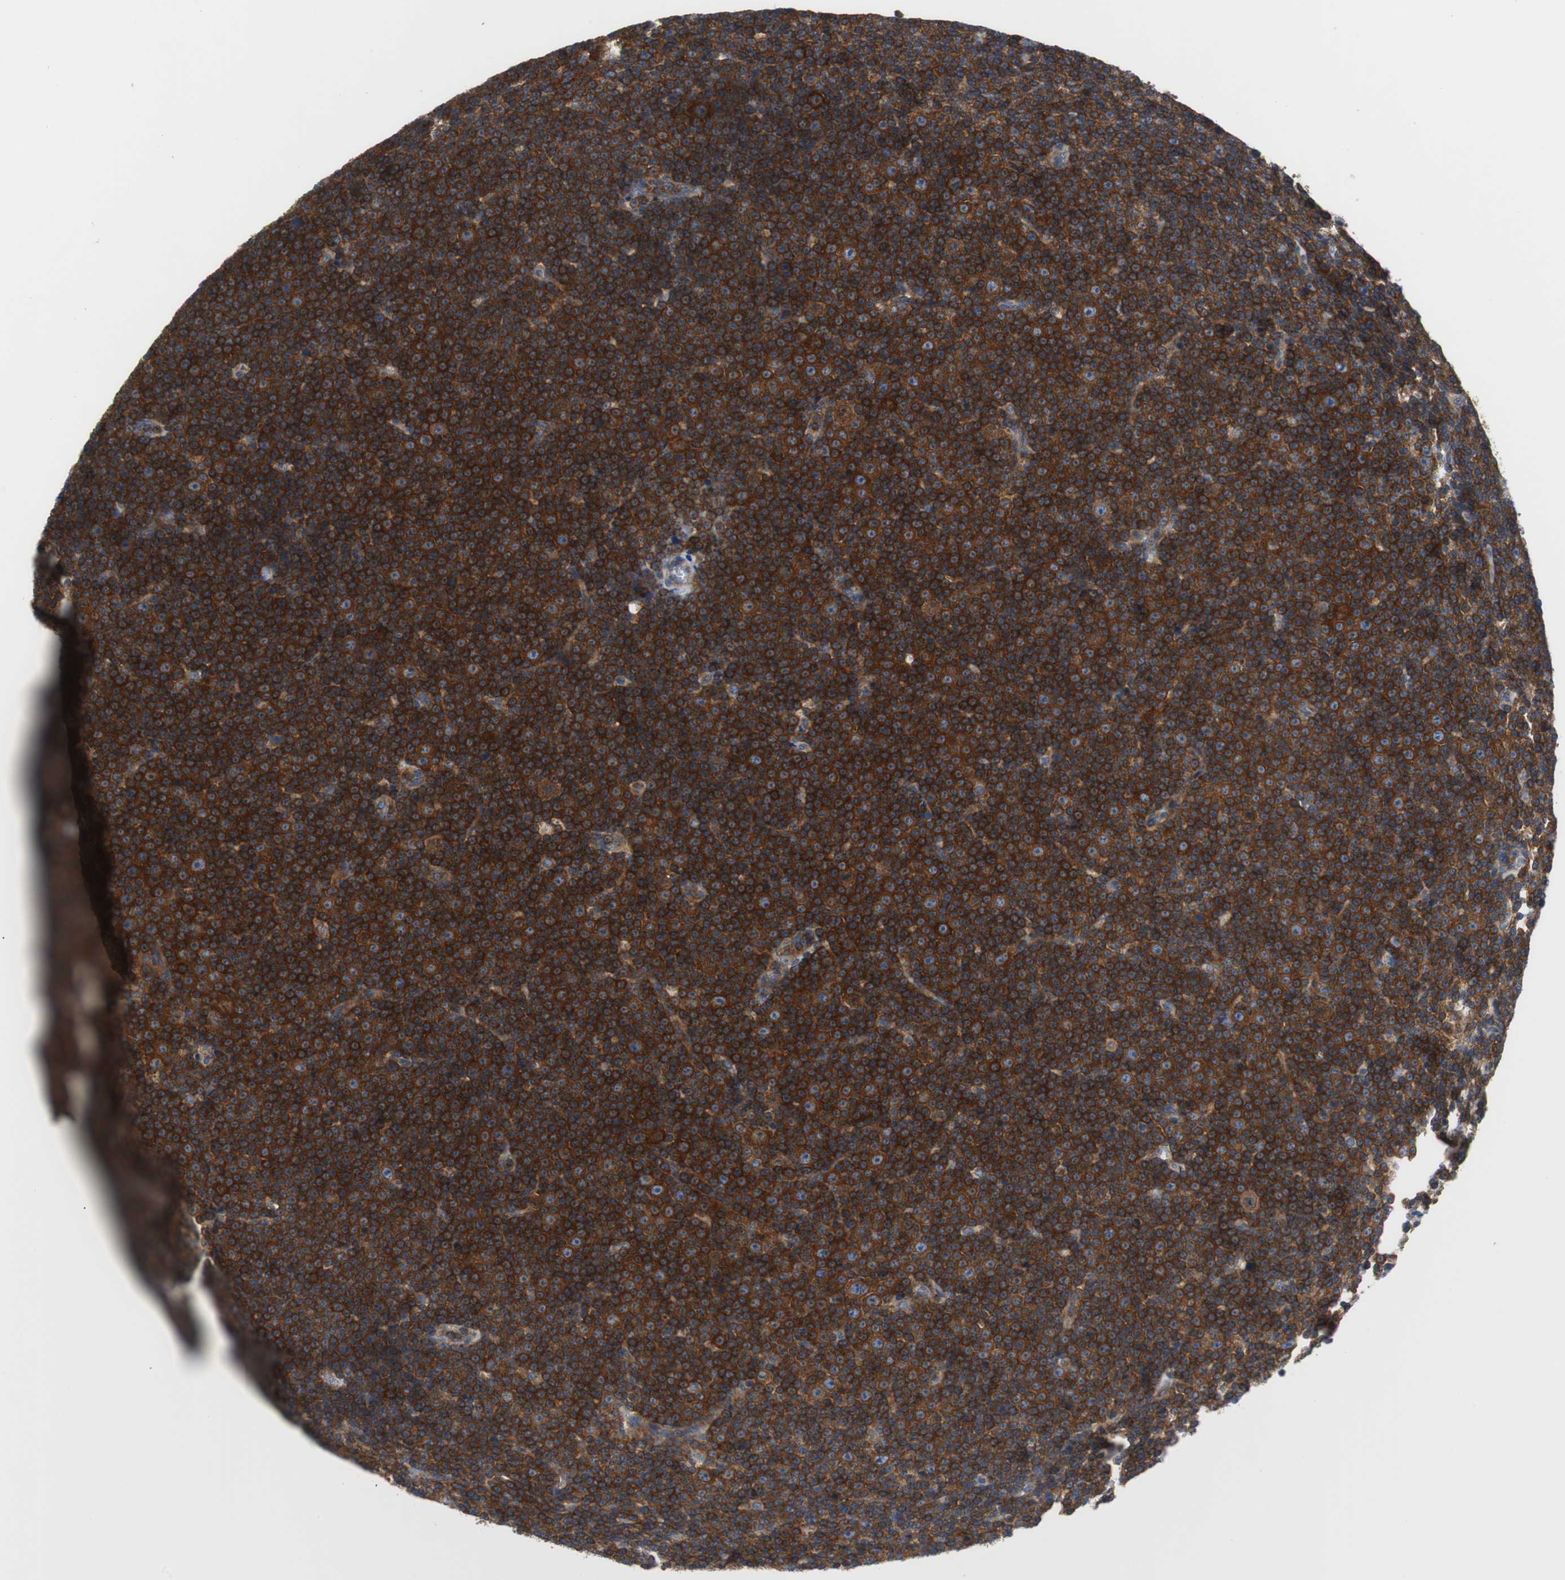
{"staining": {"intensity": "strong", "quantity": ">75%", "location": "cytoplasmic/membranous"}, "tissue": "lymphoma", "cell_type": "Tumor cells", "image_type": "cancer", "snomed": [{"axis": "morphology", "description": "Malignant lymphoma, non-Hodgkin's type, Low grade"}, {"axis": "topography", "description": "Lymph node"}], "caption": "Human lymphoma stained with a brown dye reveals strong cytoplasmic/membranous positive expression in about >75% of tumor cells.", "gene": "BRAF", "patient": {"sex": "female", "age": 67}}